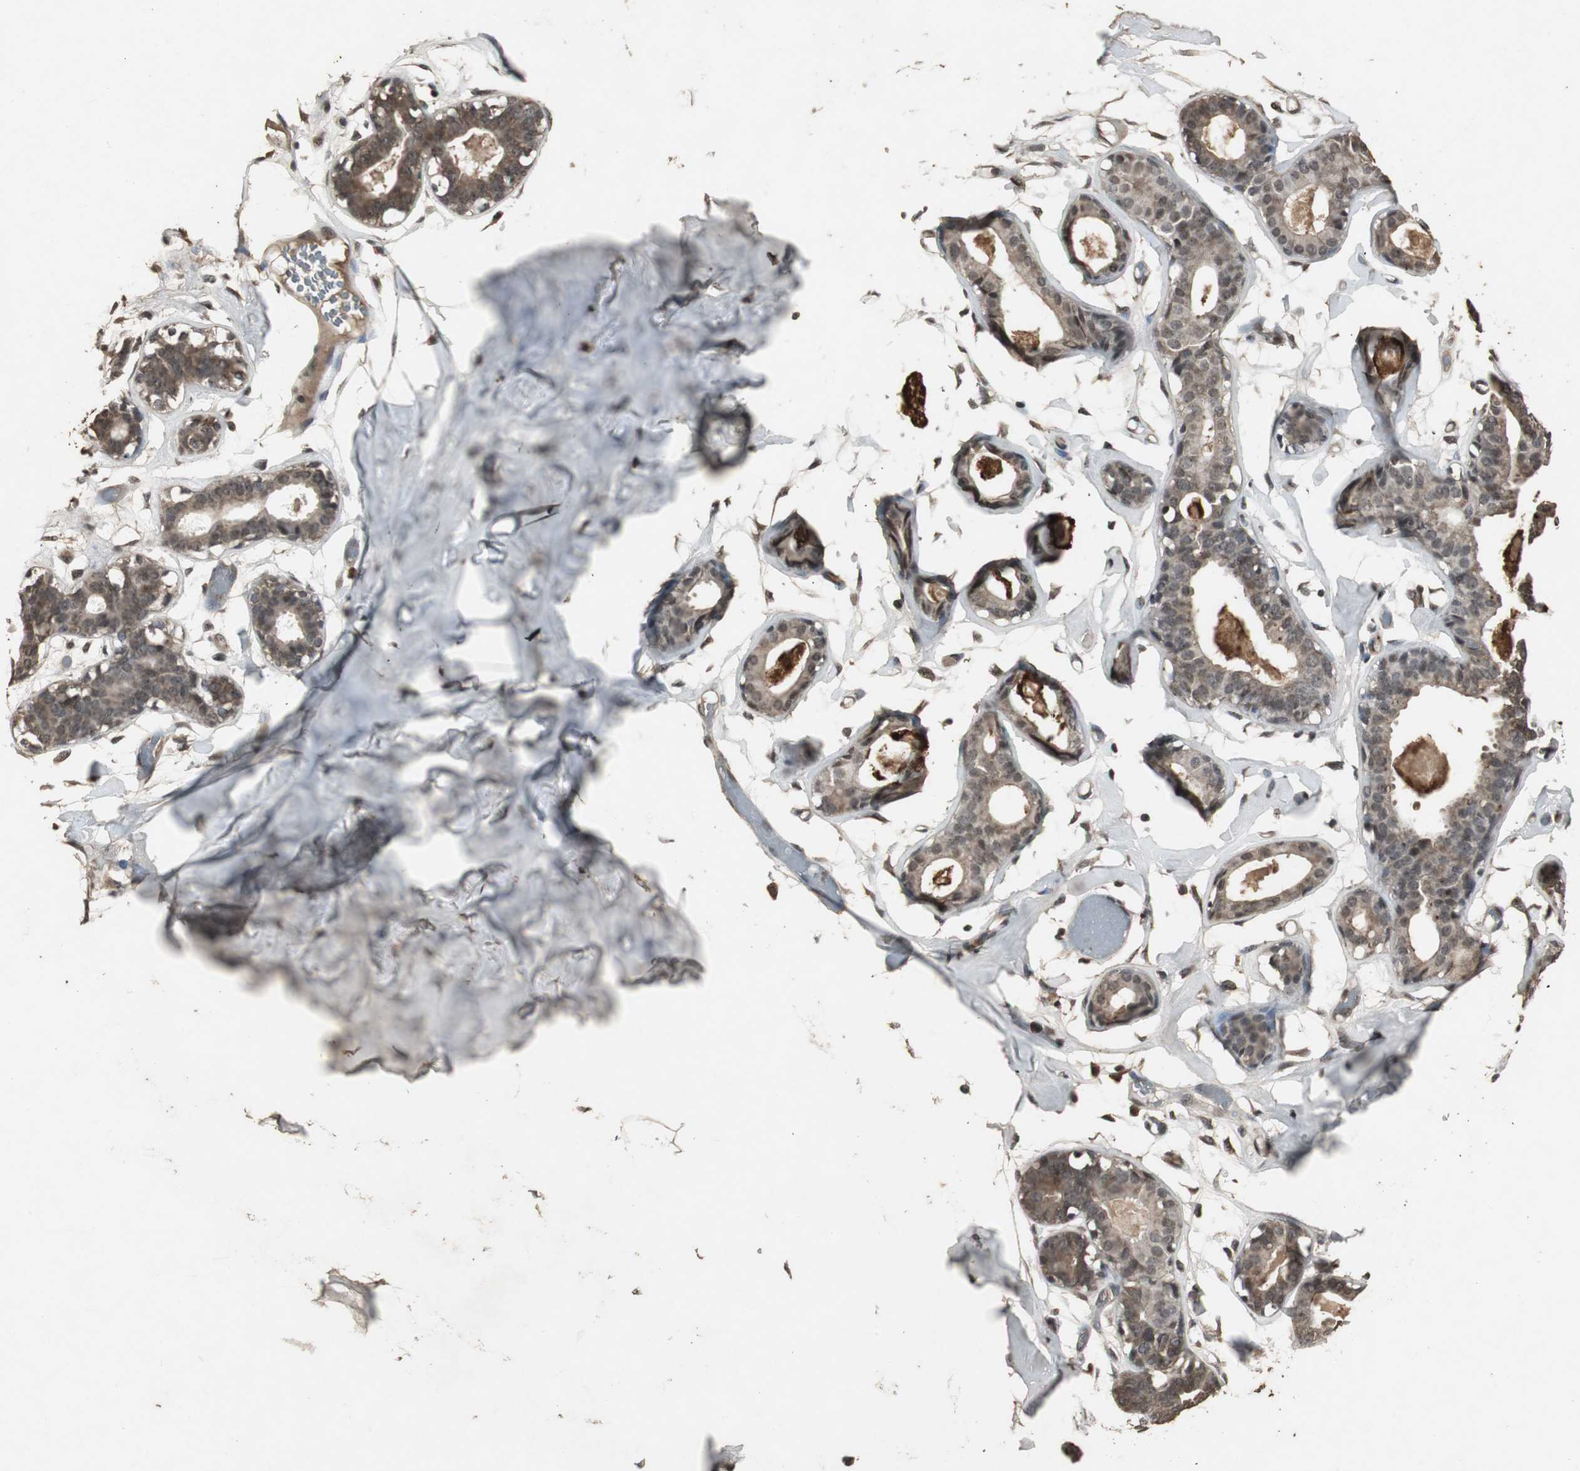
{"staining": {"intensity": "negative", "quantity": "none", "location": "none"}, "tissue": "breast", "cell_type": "Adipocytes", "image_type": "normal", "snomed": [{"axis": "morphology", "description": "Normal tissue, NOS"}, {"axis": "topography", "description": "Breast"}, {"axis": "topography", "description": "Soft tissue"}], "caption": "Image shows no significant protein expression in adipocytes of benign breast. (DAB immunohistochemistry with hematoxylin counter stain).", "gene": "EMX1", "patient": {"sex": "female", "age": 25}}